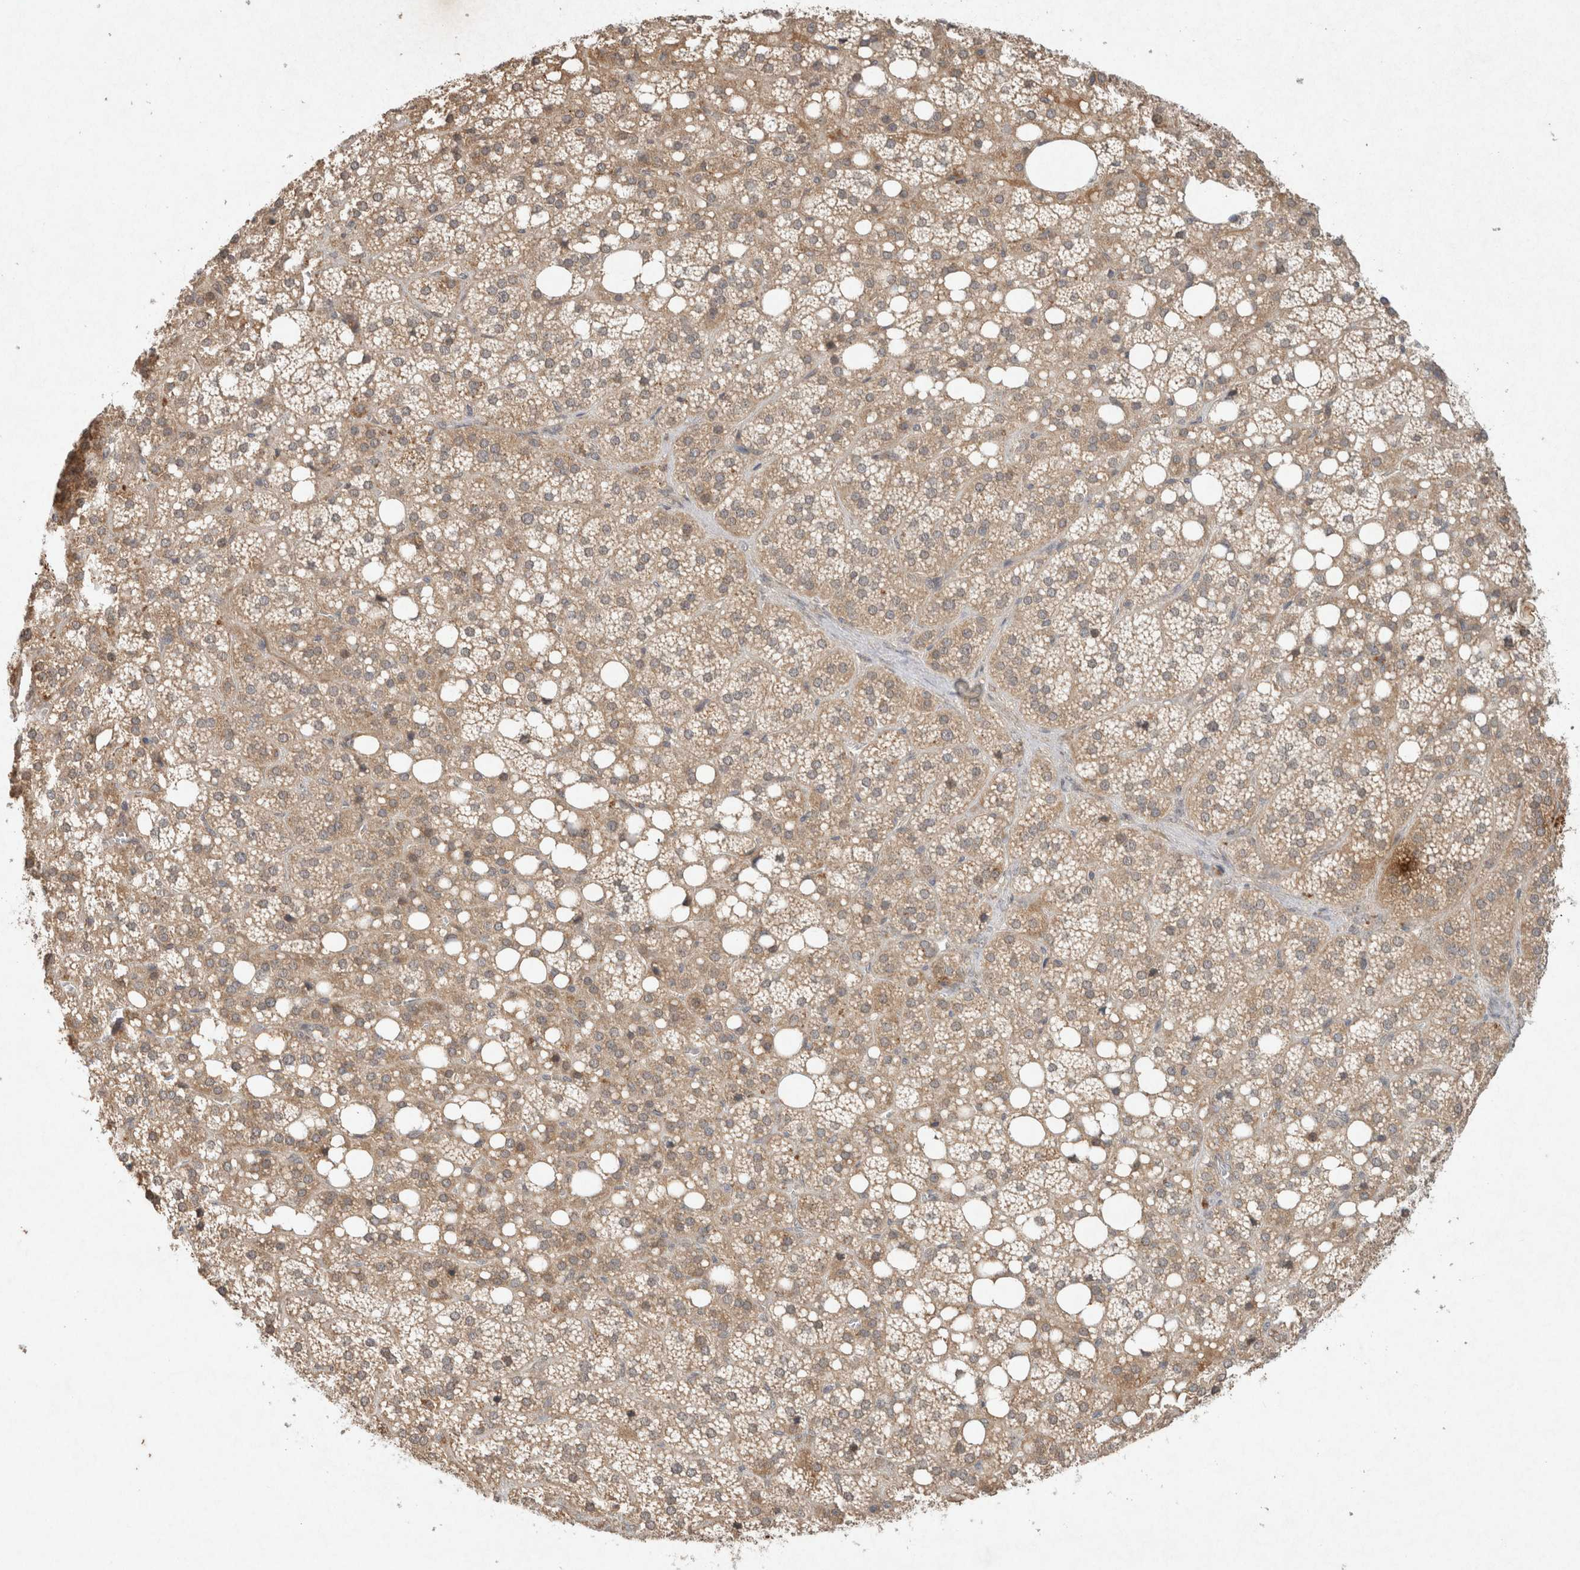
{"staining": {"intensity": "moderate", "quantity": ">75%", "location": "cytoplasmic/membranous"}, "tissue": "adrenal gland", "cell_type": "Glandular cells", "image_type": "normal", "snomed": [{"axis": "morphology", "description": "Normal tissue, NOS"}, {"axis": "topography", "description": "Adrenal gland"}], "caption": "Immunohistochemistry (IHC) (DAB) staining of normal adrenal gland demonstrates moderate cytoplasmic/membranous protein expression in approximately >75% of glandular cells.", "gene": "LOXL2", "patient": {"sex": "female", "age": 59}}